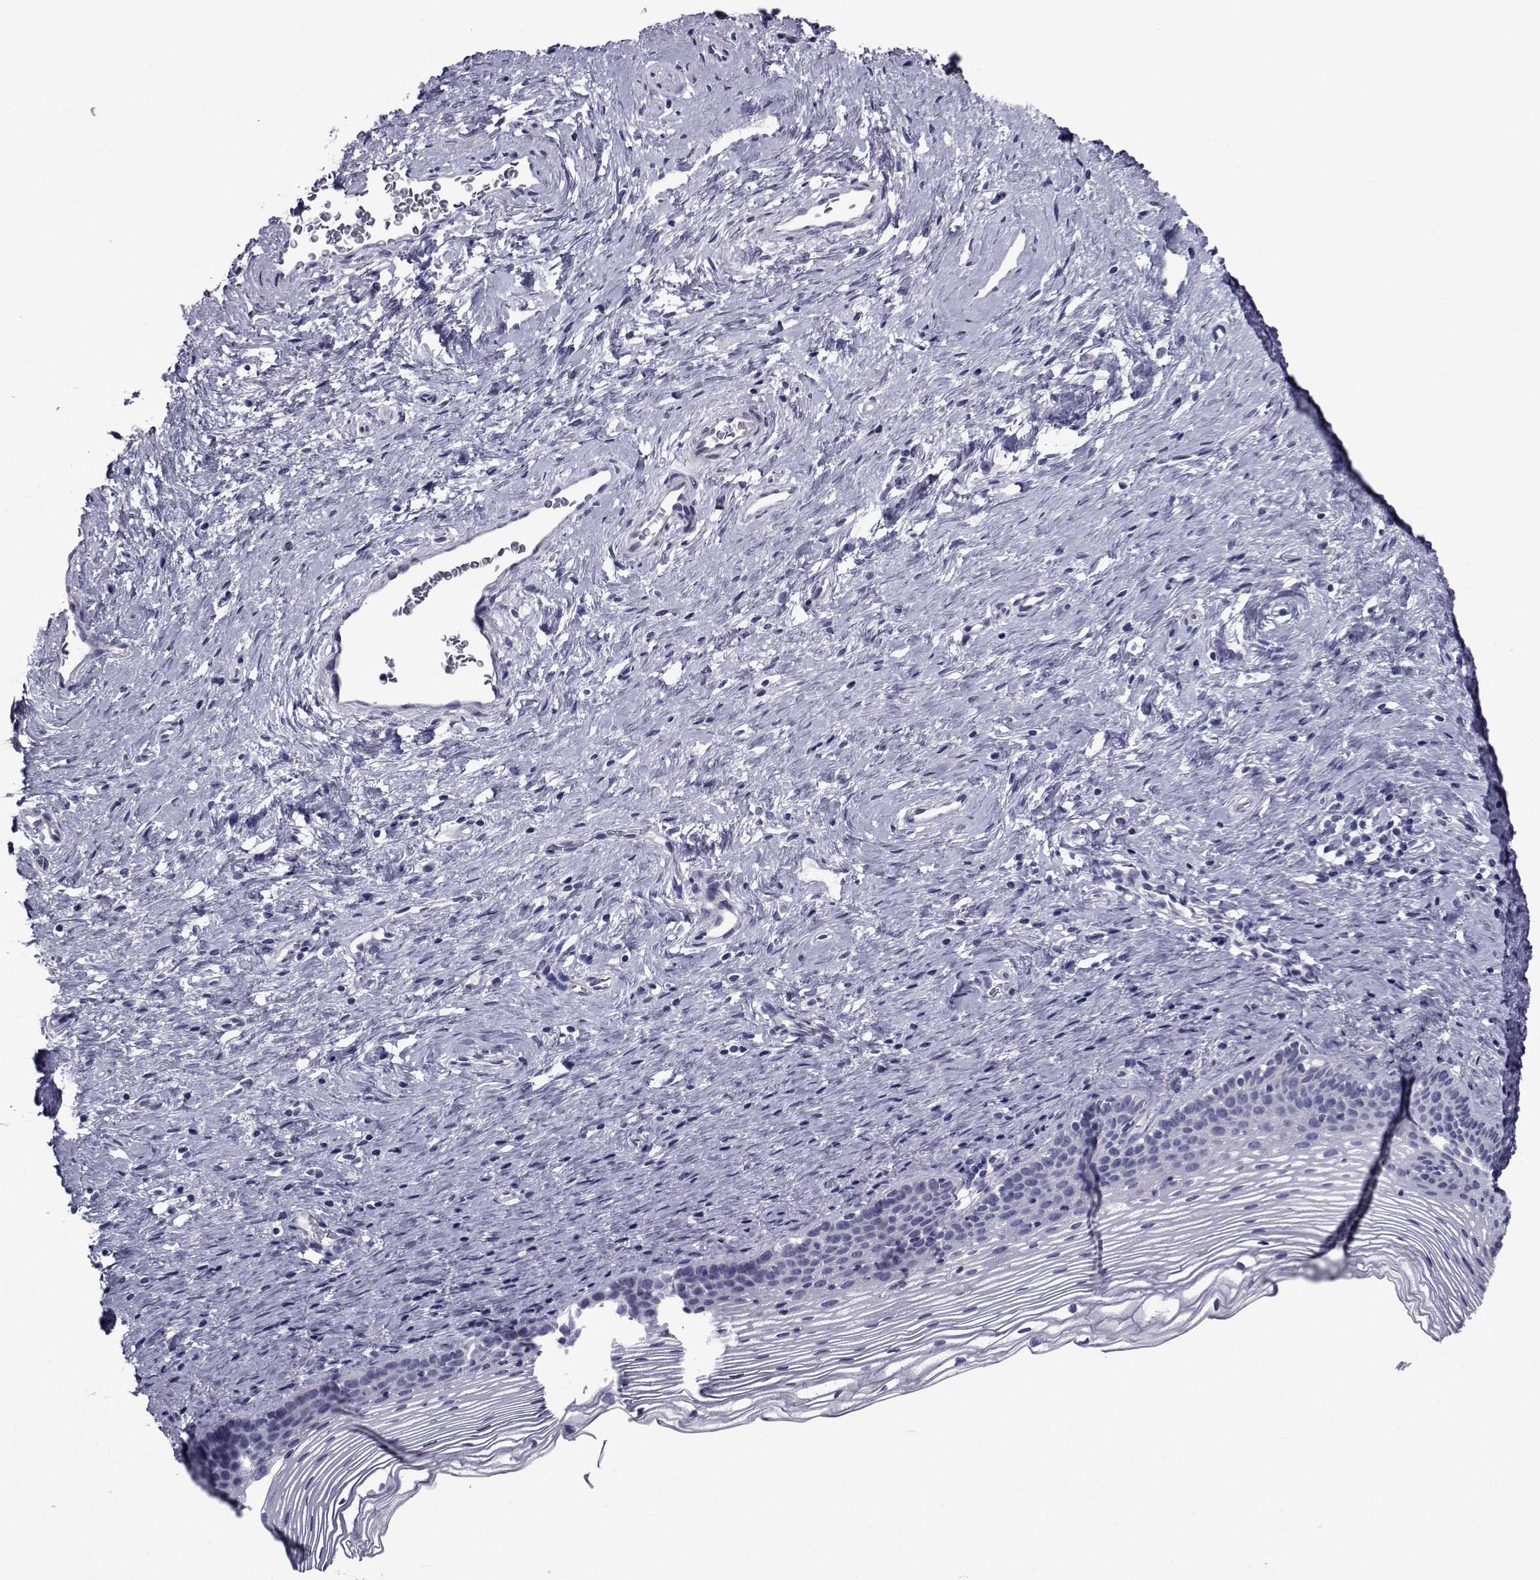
{"staining": {"intensity": "negative", "quantity": "none", "location": "none"}, "tissue": "cervix", "cell_type": "Glandular cells", "image_type": "normal", "snomed": [{"axis": "morphology", "description": "Normal tissue, NOS"}, {"axis": "topography", "description": "Cervix"}], "caption": "Glandular cells show no significant protein expression in normal cervix. (Immunohistochemistry, brightfield microscopy, high magnification).", "gene": "CHRNA1", "patient": {"sex": "female", "age": 39}}